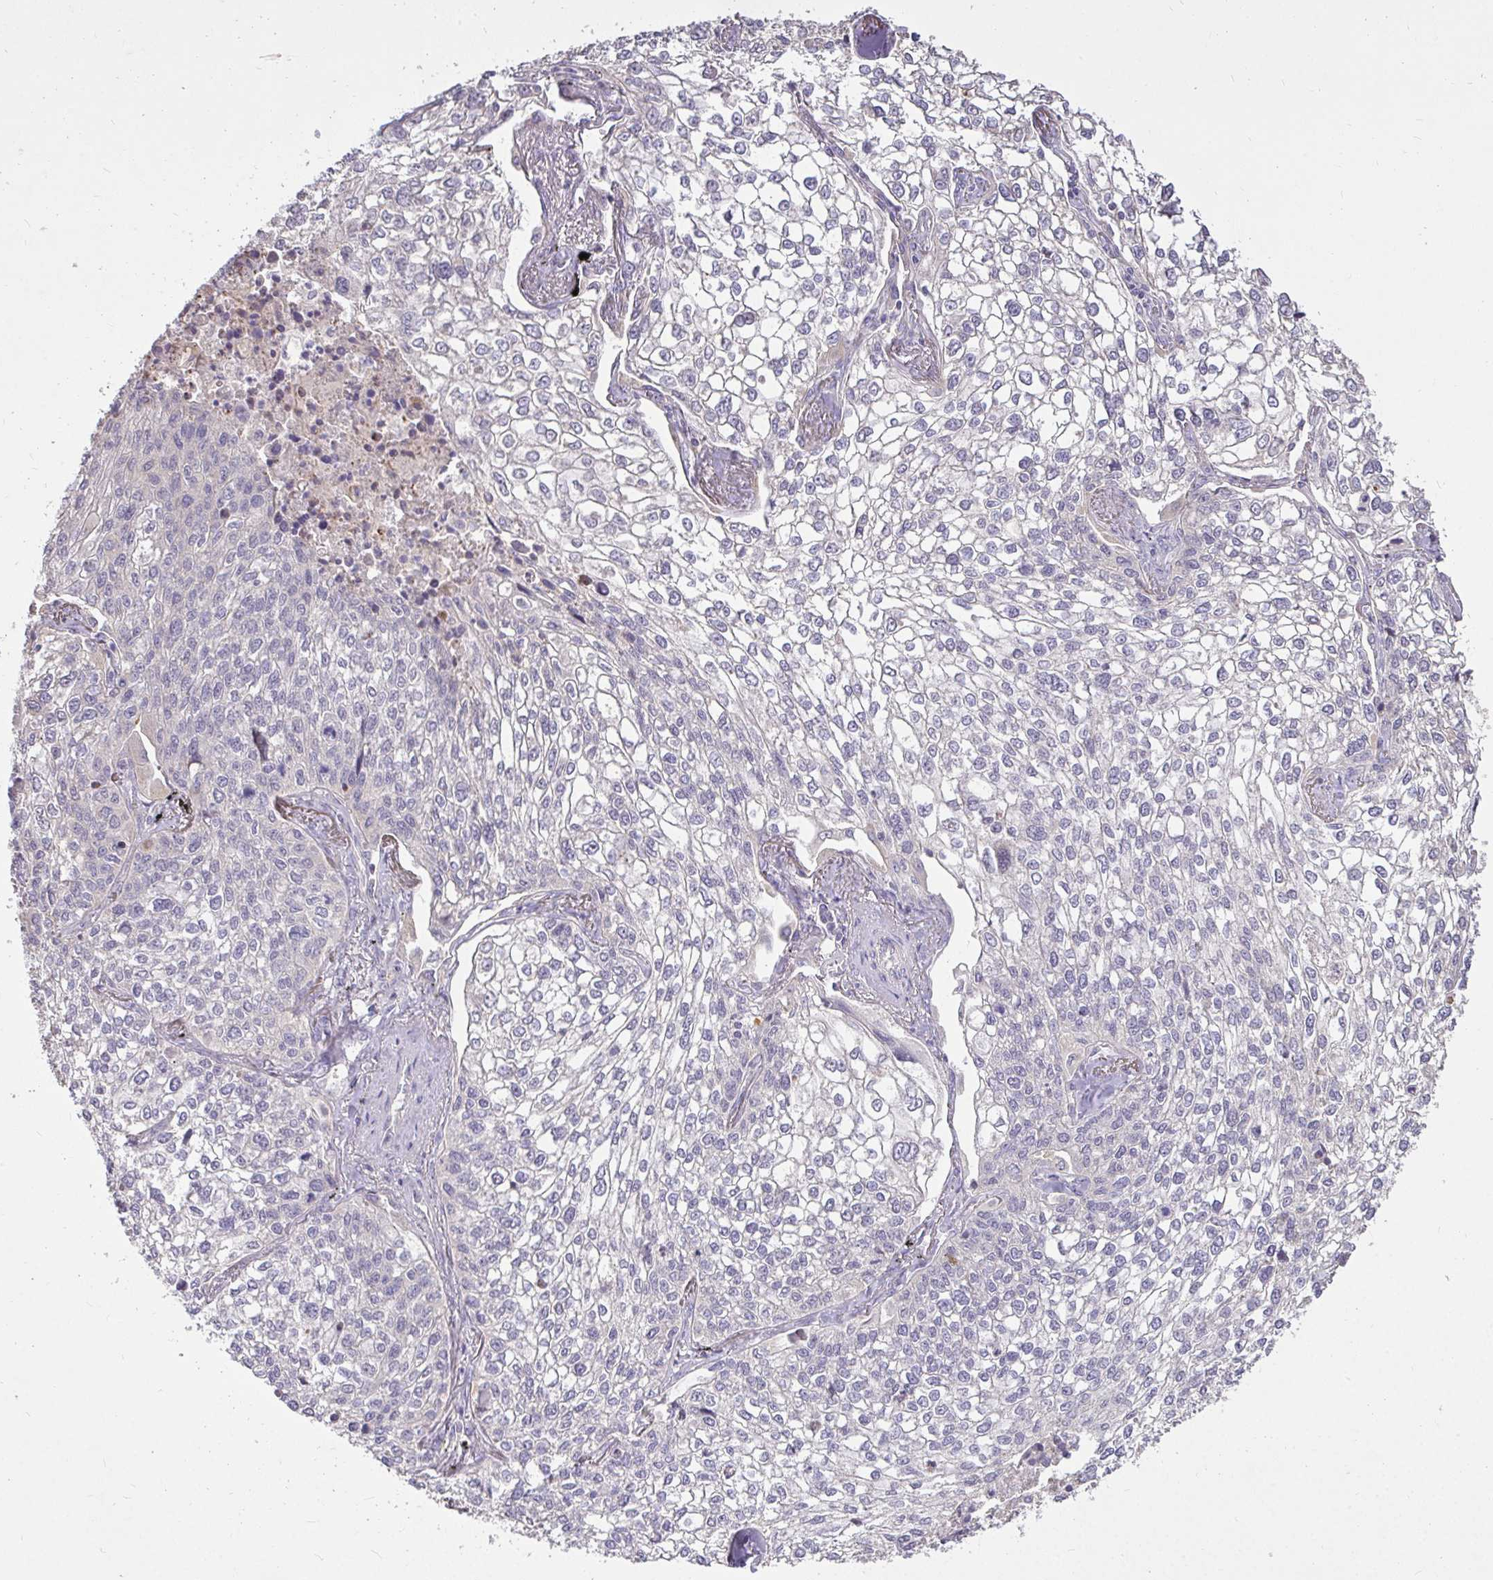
{"staining": {"intensity": "negative", "quantity": "none", "location": "none"}, "tissue": "lung cancer", "cell_type": "Tumor cells", "image_type": "cancer", "snomed": [{"axis": "morphology", "description": "Squamous cell carcinoma, NOS"}, {"axis": "topography", "description": "Lung"}], "caption": "Human lung cancer (squamous cell carcinoma) stained for a protein using immunohistochemistry (IHC) exhibits no expression in tumor cells.", "gene": "STRIP1", "patient": {"sex": "male", "age": 74}}